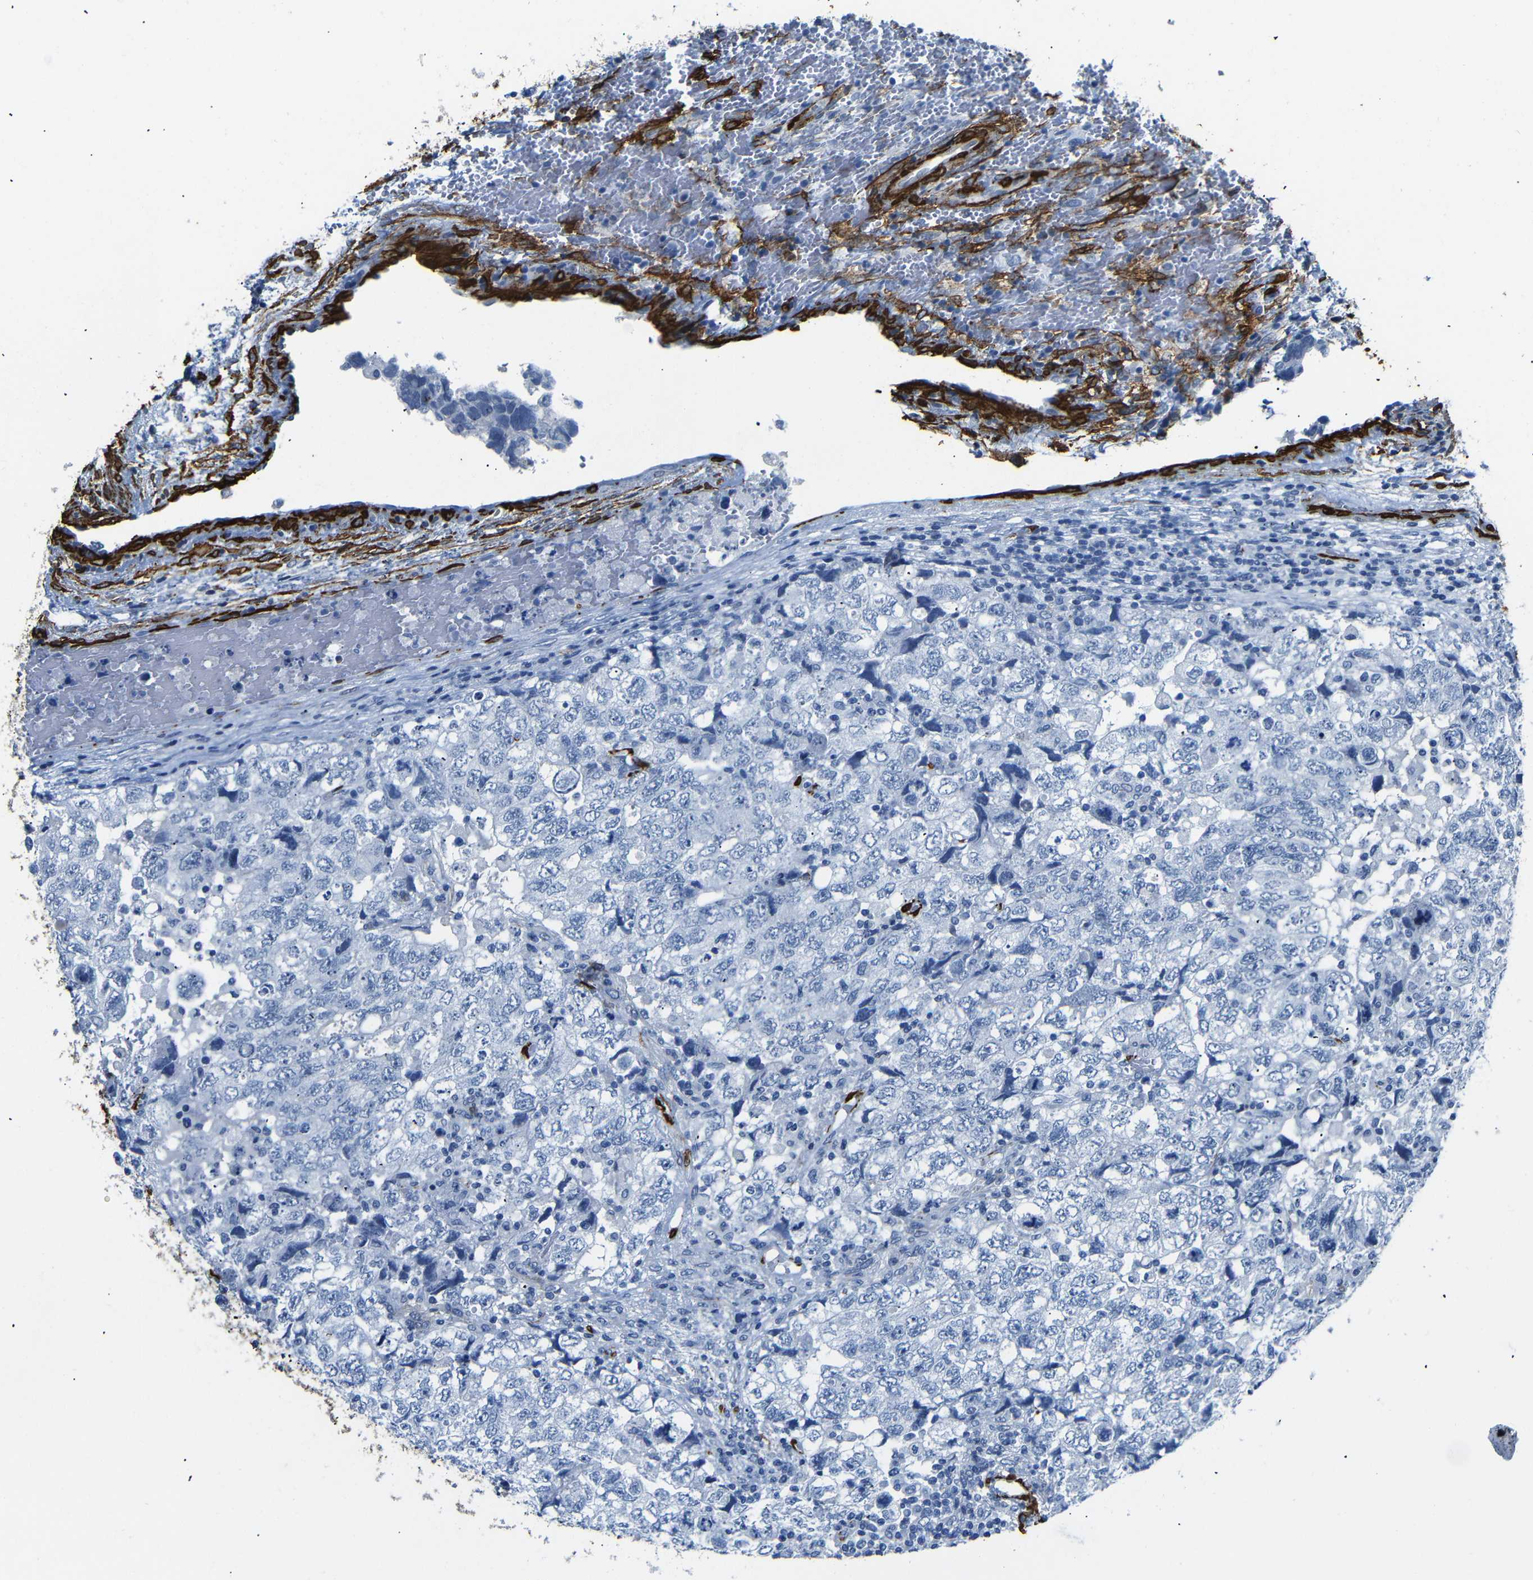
{"staining": {"intensity": "negative", "quantity": "none", "location": "none"}, "tissue": "testis cancer", "cell_type": "Tumor cells", "image_type": "cancer", "snomed": [{"axis": "morphology", "description": "Carcinoma, Embryonal, NOS"}, {"axis": "topography", "description": "Testis"}], "caption": "Immunohistochemical staining of human embryonal carcinoma (testis) demonstrates no significant expression in tumor cells. Brightfield microscopy of immunohistochemistry stained with DAB (brown) and hematoxylin (blue), captured at high magnification.", "gene": "ACTA2", "patient": {"sex": "male", "age": 36}}